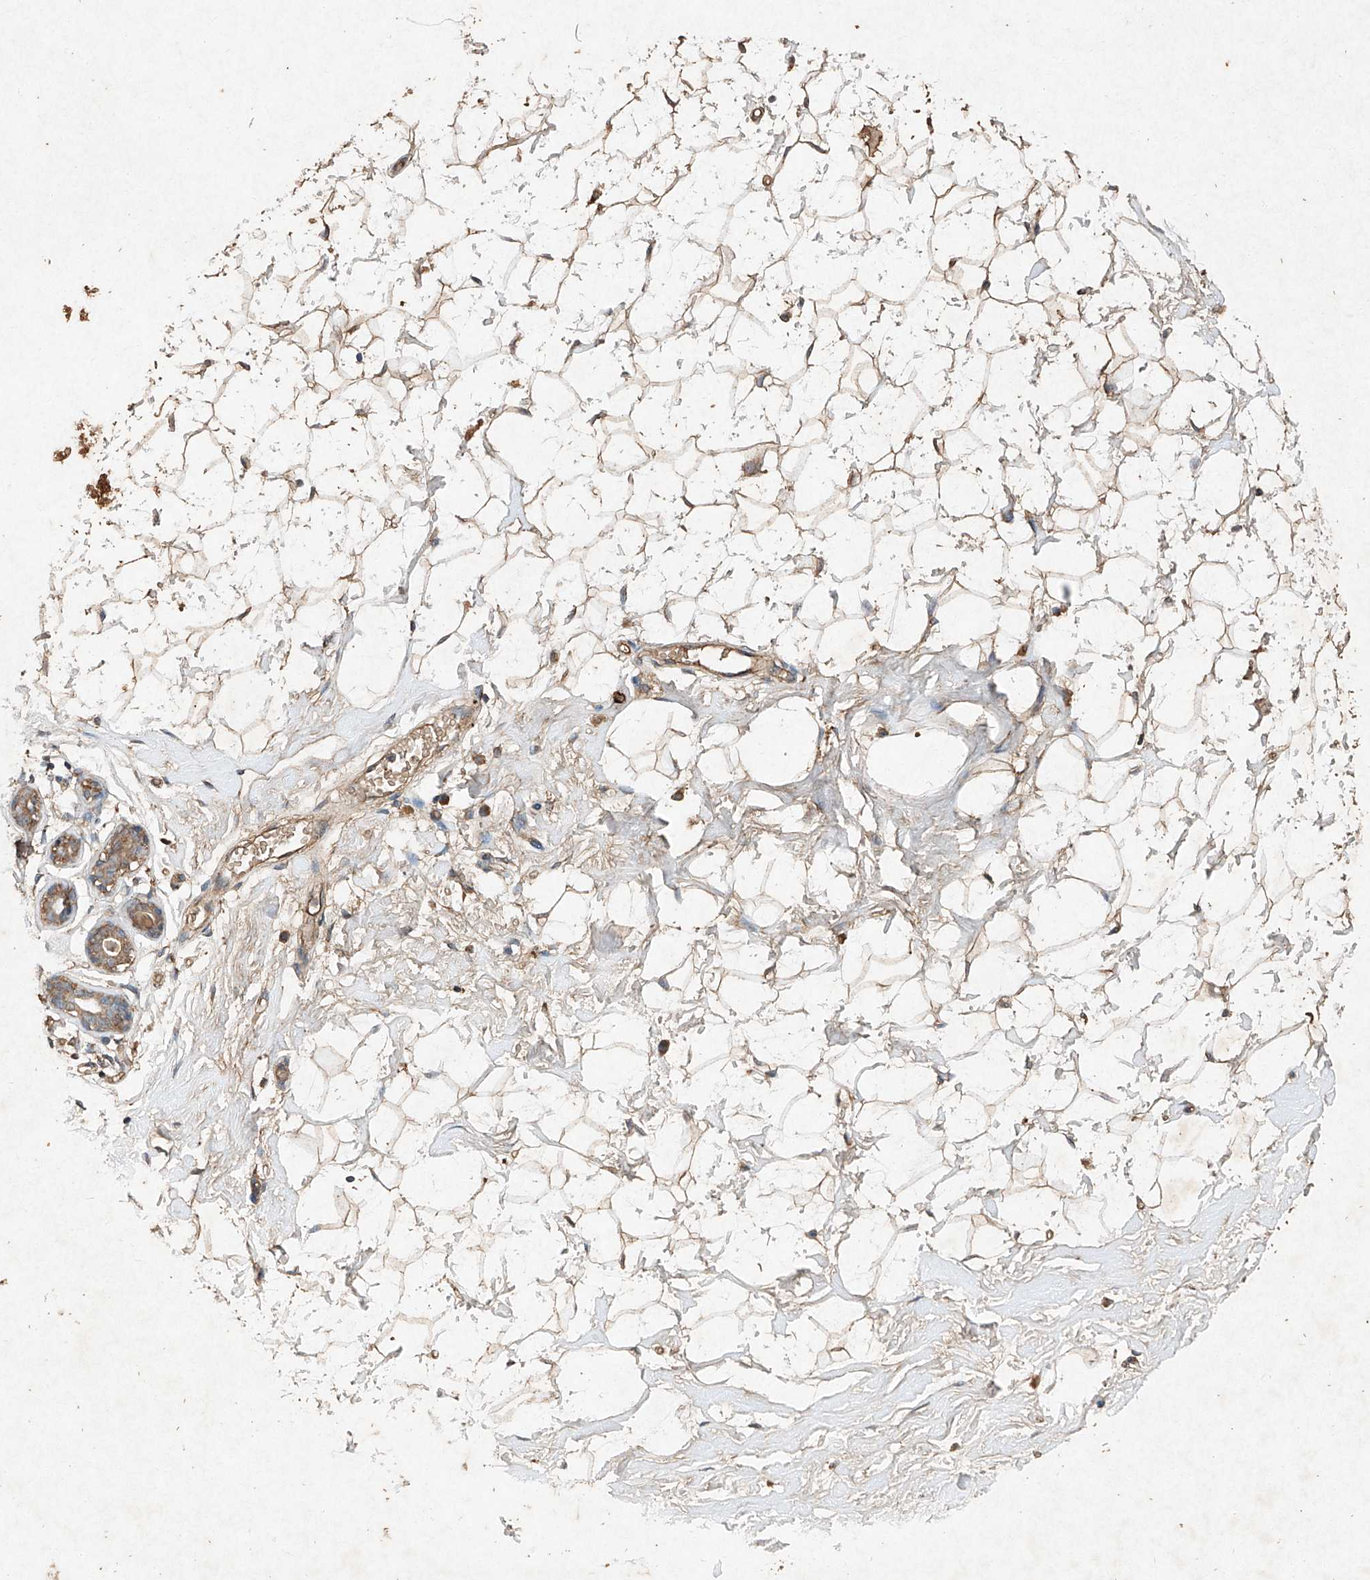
{"staining": {"intensity": "moderate", "quantity": ">75%", "location": "cytoplasmic/membranous"}, "tissue": "breast", "cell_type": "Adipocytes", "image_type": "normal", "snomed": [{"axis": "morphology", "description": "Normal tissue, NOS"}, {"axis": "morphology", "description": "Adenoma, NOS"}, {"axis": "topography", "description": "Breast"}], "caption": "This photomicrograph displays immunohistochemistry (IHC) staining of benign human breast, with medium moderate cytoplasmic/membranous expression in approximately >75% of adipocytes.", "gene": "STK3", "patient": {"sex": "female", "age": 23}}